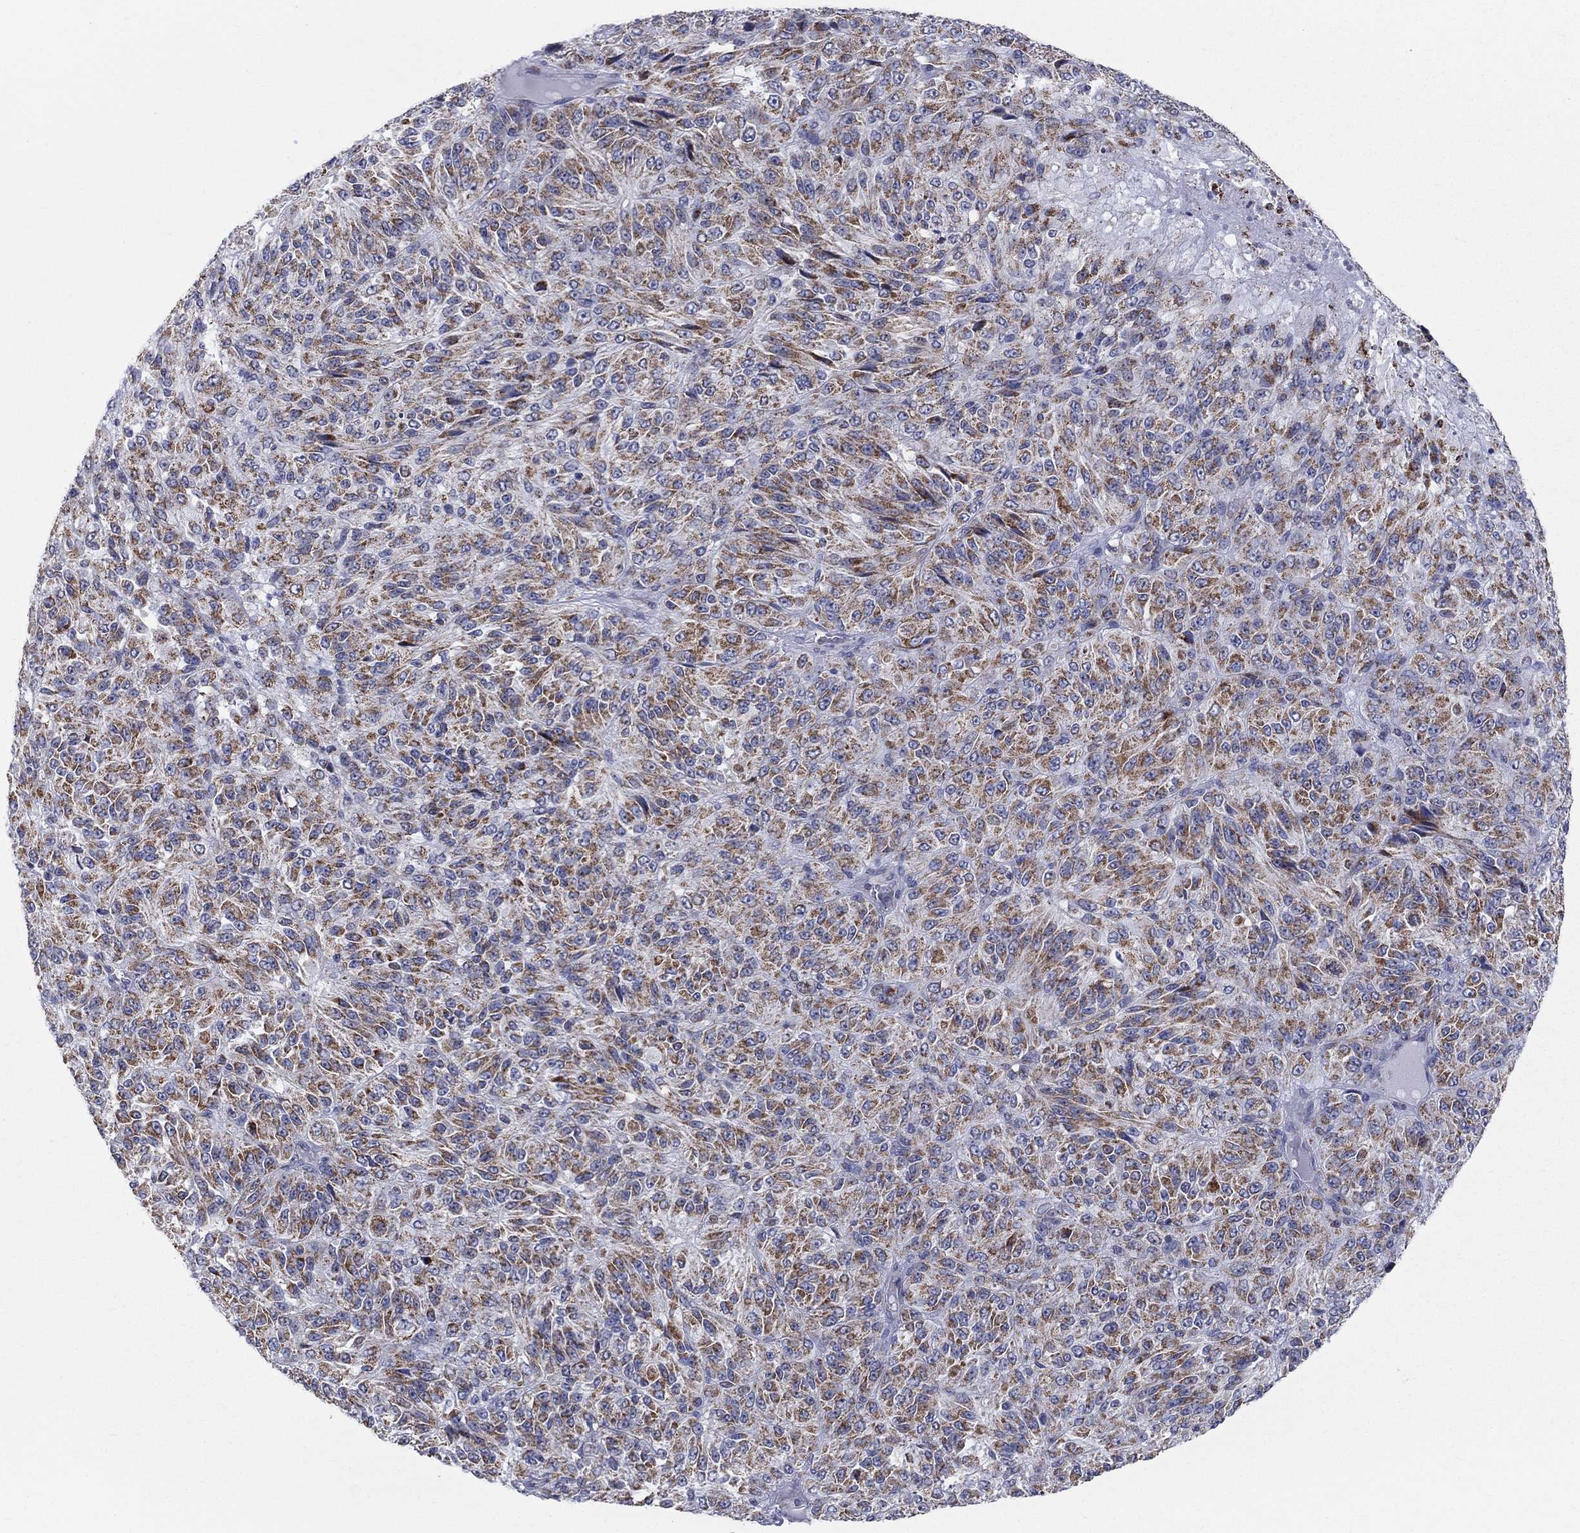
{"staining": {"intensity": "strong", "quantity": "25%-75%", "location": "cytoplasmic/membranous"}, "tissue": "melanoma", "cell_type": "Tumor cells", "image_type": "cancer", "snomed": [{"axis": "morphology", "description": "Malignant melanoma, Metastatic site"}, {"axis": "topography", "description": "Brain"}], "caption": "Tumor cells reveal strong cytoplasmic/membranous positivity in about 25%-75% of cells in malignant melanoma (metastatic site).", "gene": "KISS1R", "patient": {"sex": "female", "age": 56}}